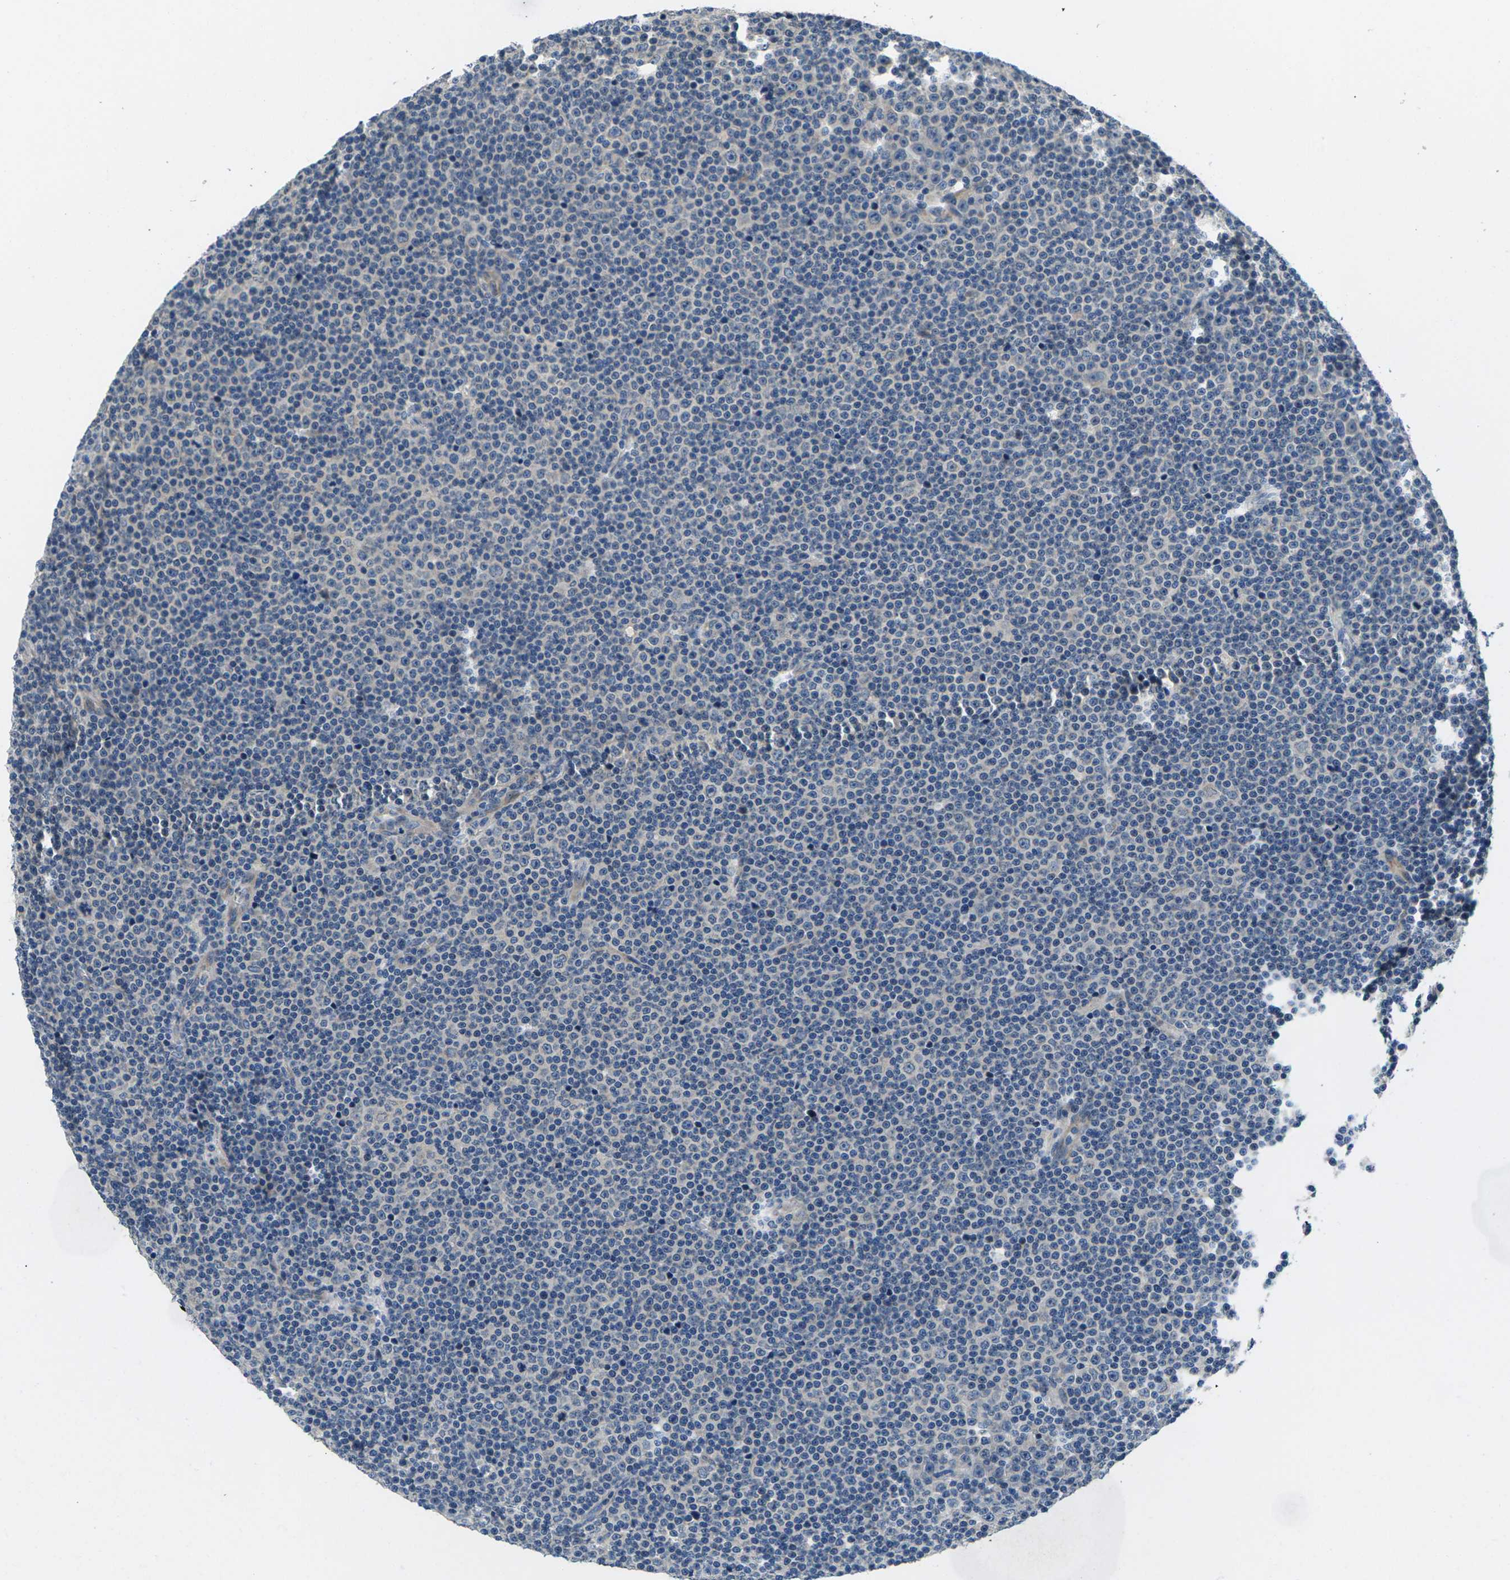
{"staining": {"intensity": "negative", "quantity": "none", "location": "none"}, "tissue": "lymphoma", "cell_type": "Tumor cells", "image_type": "cancer", "snomed": [{"axis": "morphology", "description": "Malignant lymphoma, non-Hodgkin's type, Low grade"}, {"axis": "topography", "description": "Lymph node"}], "caption": "The IHC histopathology image has no significant staining in tumor cells of malignant lymphoma, non-Hodgkin's type (low-grade) tissue. (Immunohistochemistry, brightfield microscopy, high magnification).", "gene": "ERGIC3", "patient": {"sex": "female", "age": 67}}